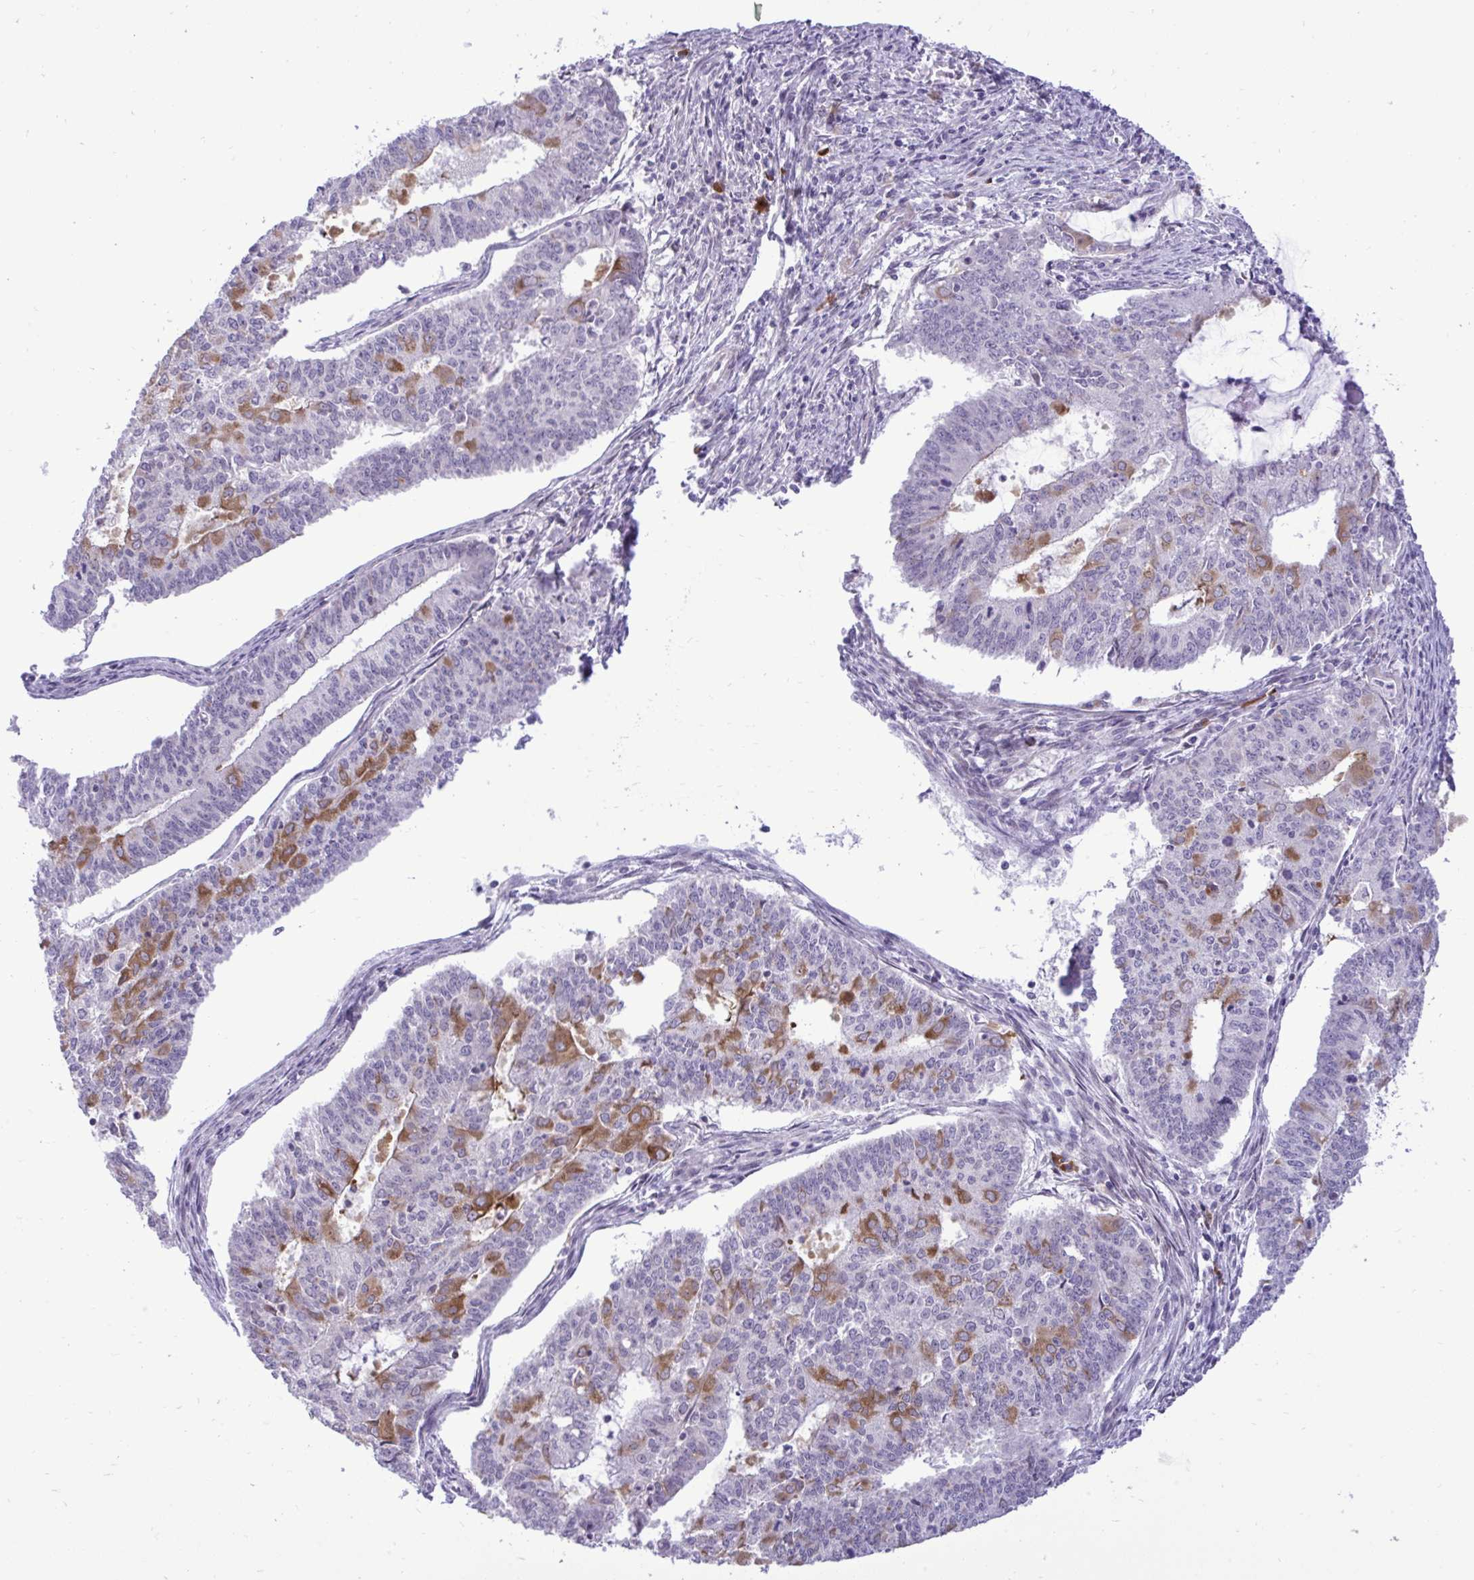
{"staining": {"intensity": "moderate", "quantity": "<25%", "location": "cytoplasmic/membranous"}, "tissue": "endometrial cancer", "cell_type": "Tumor cells", "image_type": "cancer", "snomed": [{"axis": "morphology", "description": "Adenocarcinoma, NOS"}, {"axis": "topography", "description": "Endometrium"}], "caption": "The photomicrograph exhibits a brown stain indicating the presence of a protein in the cytoplasmic/membranous of tumor cells in adenocarcinoma (endometrial).", "gene": "SPAG1", "patient": {"sex": "female", "age": 61}}